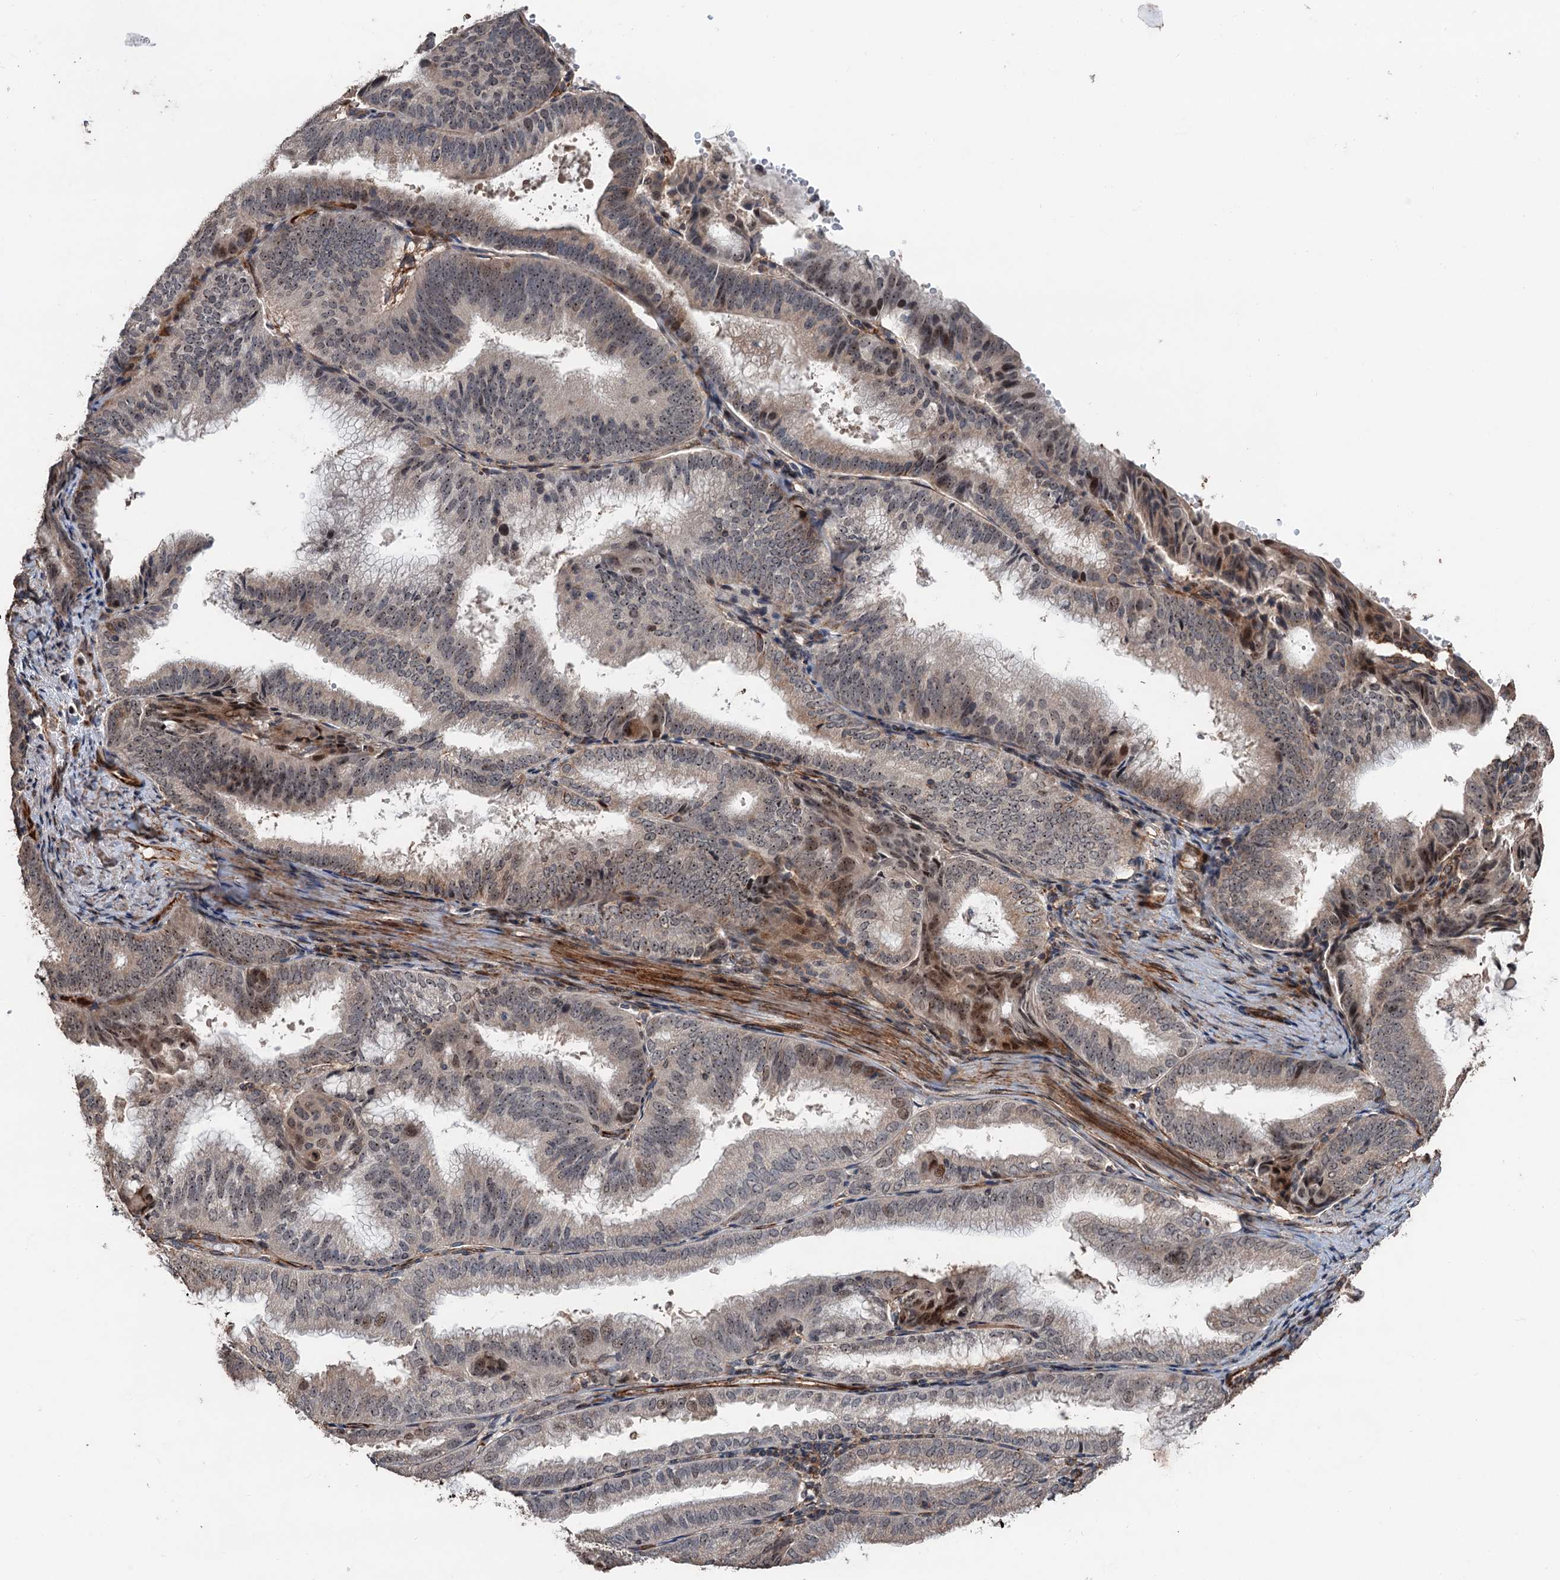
{"staining": {"intensity": "weak", "quantity": "25%-75%", "location": "nuclear"}, "tissue": "endometrial cancer", "cell_type": "Tumor cells", "image_type": "cancer", "snomed": [{"axis": "morphology", "description": "Adenocarcinoma, NOS"}, {"axis": "topography", "description": "Endometrium"}], "caption": "A brown stain shows weak nuclear staining of a protein in endometrial cancer tumor cells.", "gene": "TMA16", "patient": {"sex": "female", "age": 49}}